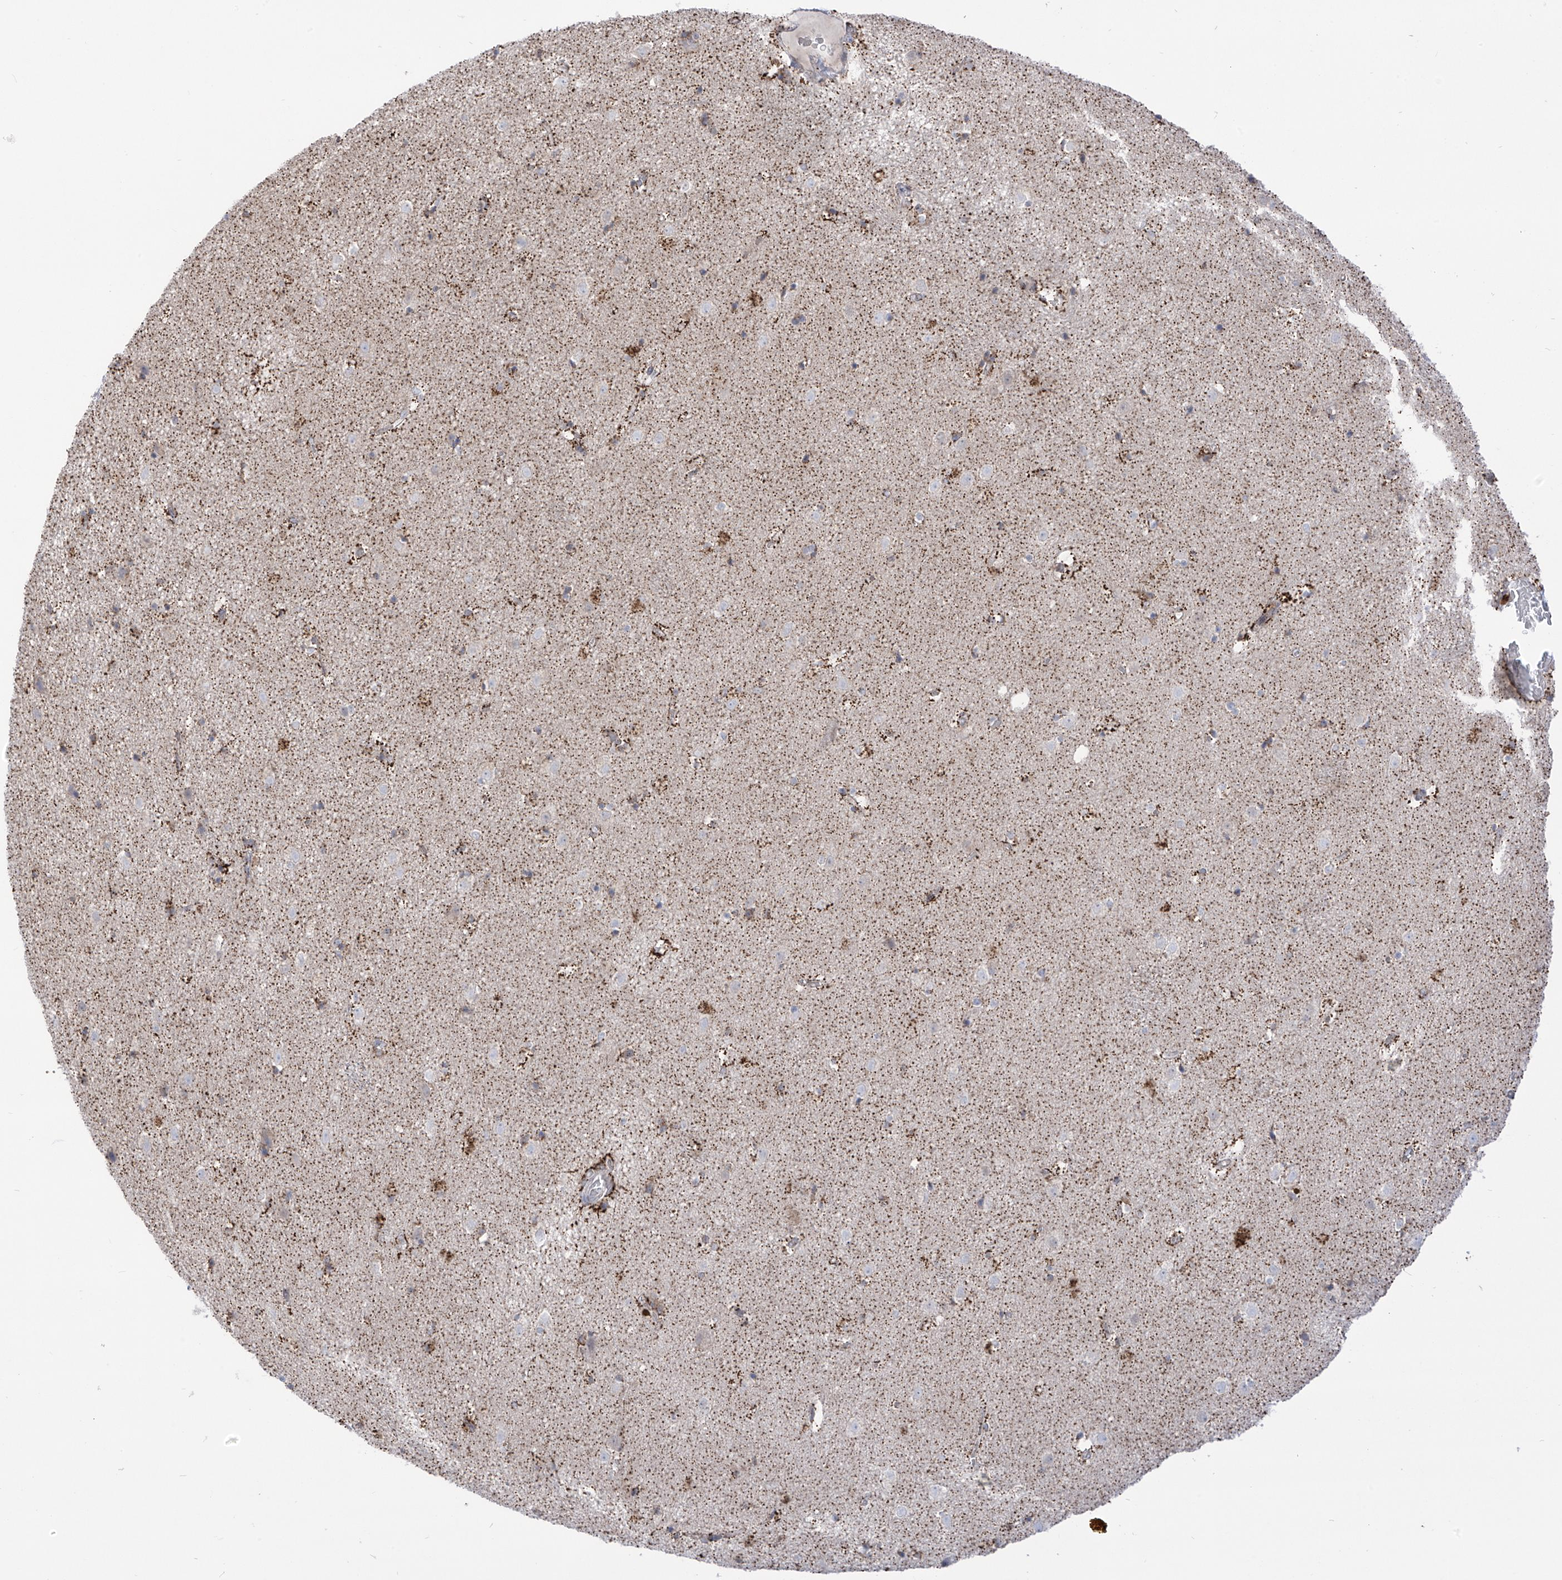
{"staining": {"intensity": "moderate", "quantity": "25%-75%", "location": "cytoplasmic/membranous"}, "tissue": "caudate", "cell_type": "Glial cells", "image_type": "normal", "snomed": [{"axis": "morphology", "description": "Normal tissue, NOS"}, {"axis": "topography", "description": "Lateral ventricle wall"}], "caption": "Immunohistochemistry of unremarkable human caudate shows medium levels of moderate cytoplasmic/membranous staining in about 25%-75% of glial cells. The staining was performed using DAB, with brown indicating positive protein expression. Nuclei are stained blue with hematoxylin.", "gene": "ARHGEF40", "patient": {"sex": "male", "age": 70}}